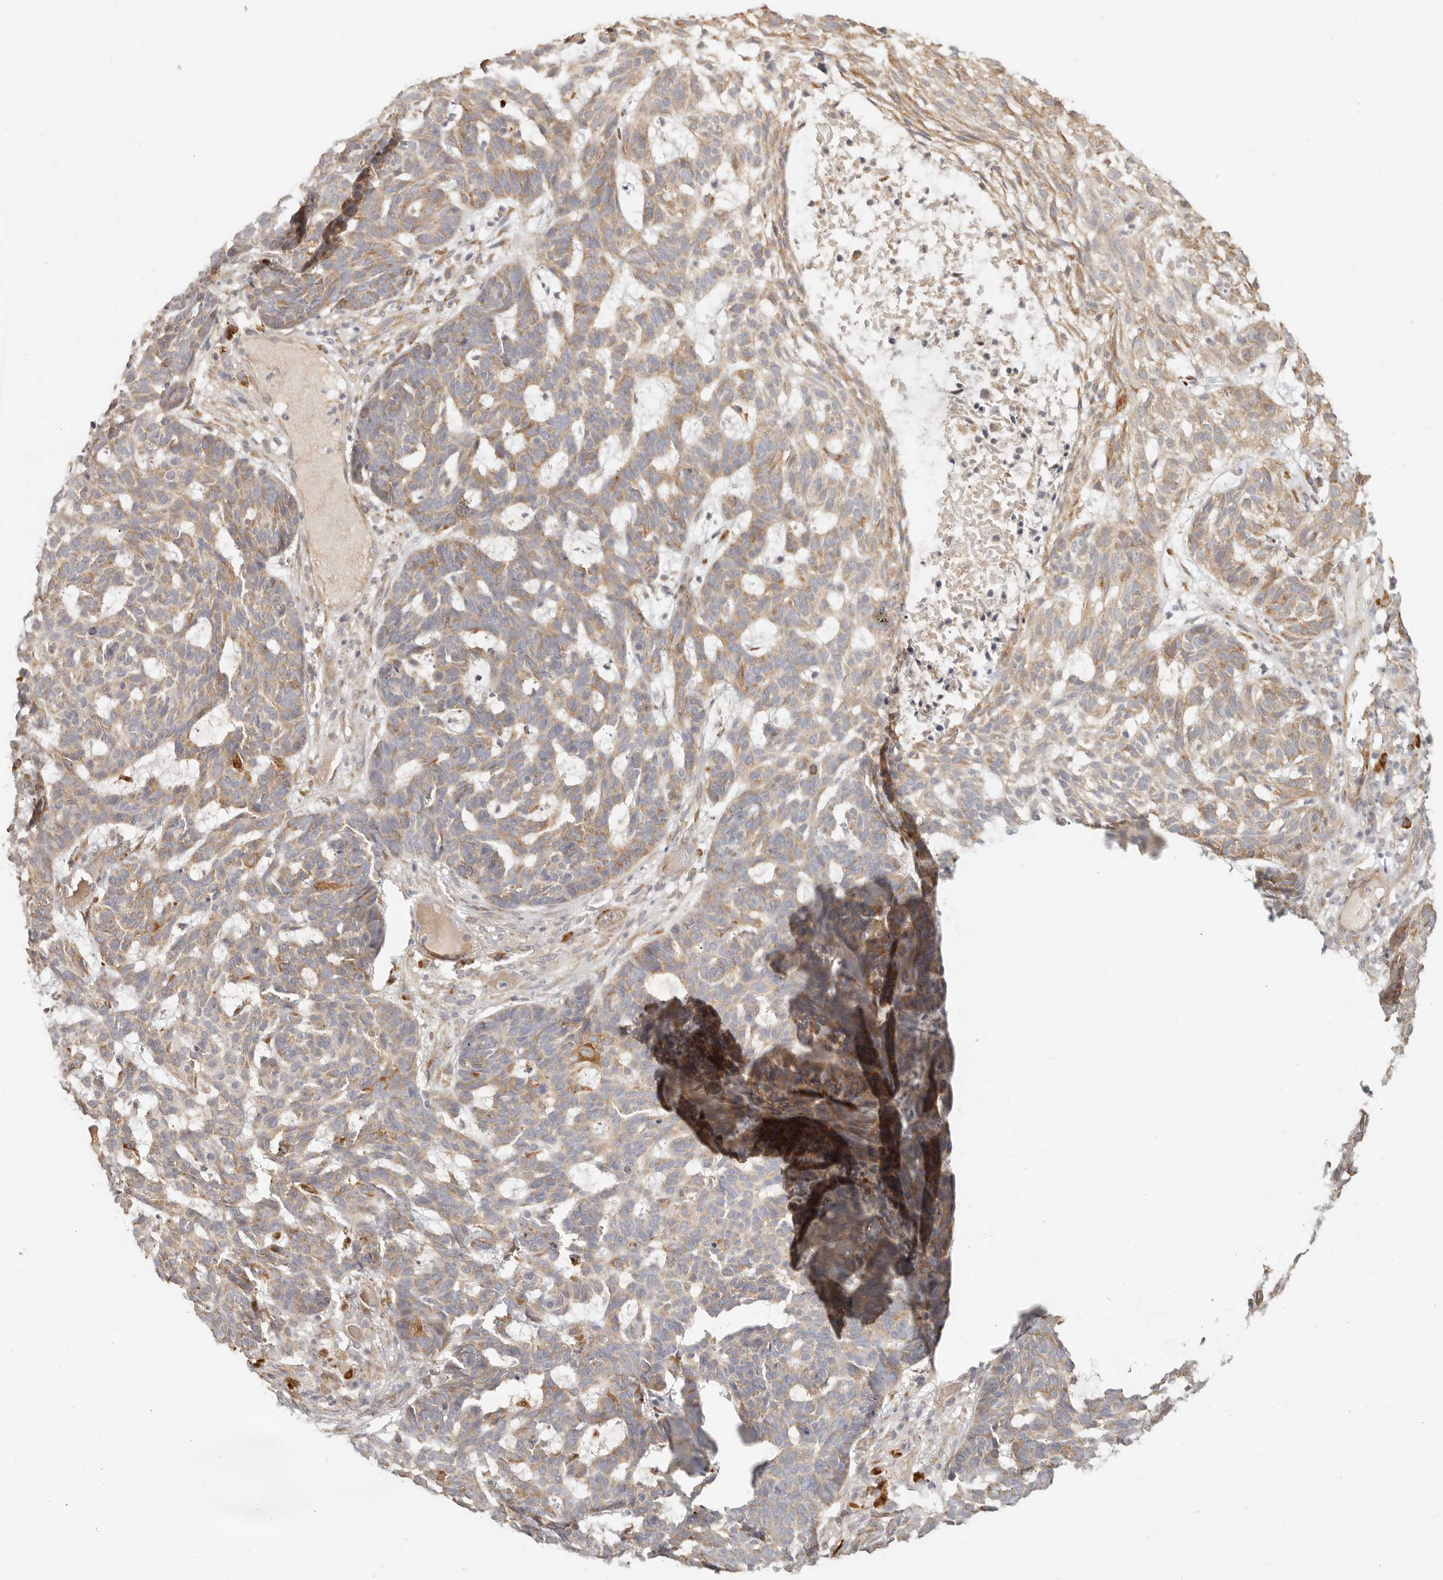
{"staining": {"intensity": "weak", "quantity": ">75%", "location": "cytoplasmic/membranous"}, "tissue": "skin cancer", "cell_type": "Tumor cells", "image_type": "cancer", "snomed": [{"axis": "morphology", "description": "Basal cell carcinoma"}, {"axis": "topography", "description": "Skin"}], "caption": "This is an image of immunohistochemistry staining of skin basal cell carcinoma, which shows weak positivity in the cytoplasmic/membranous of tumor cells.", "gene": "PABPC4", "patient": {"sex": "male", "age": 85}}